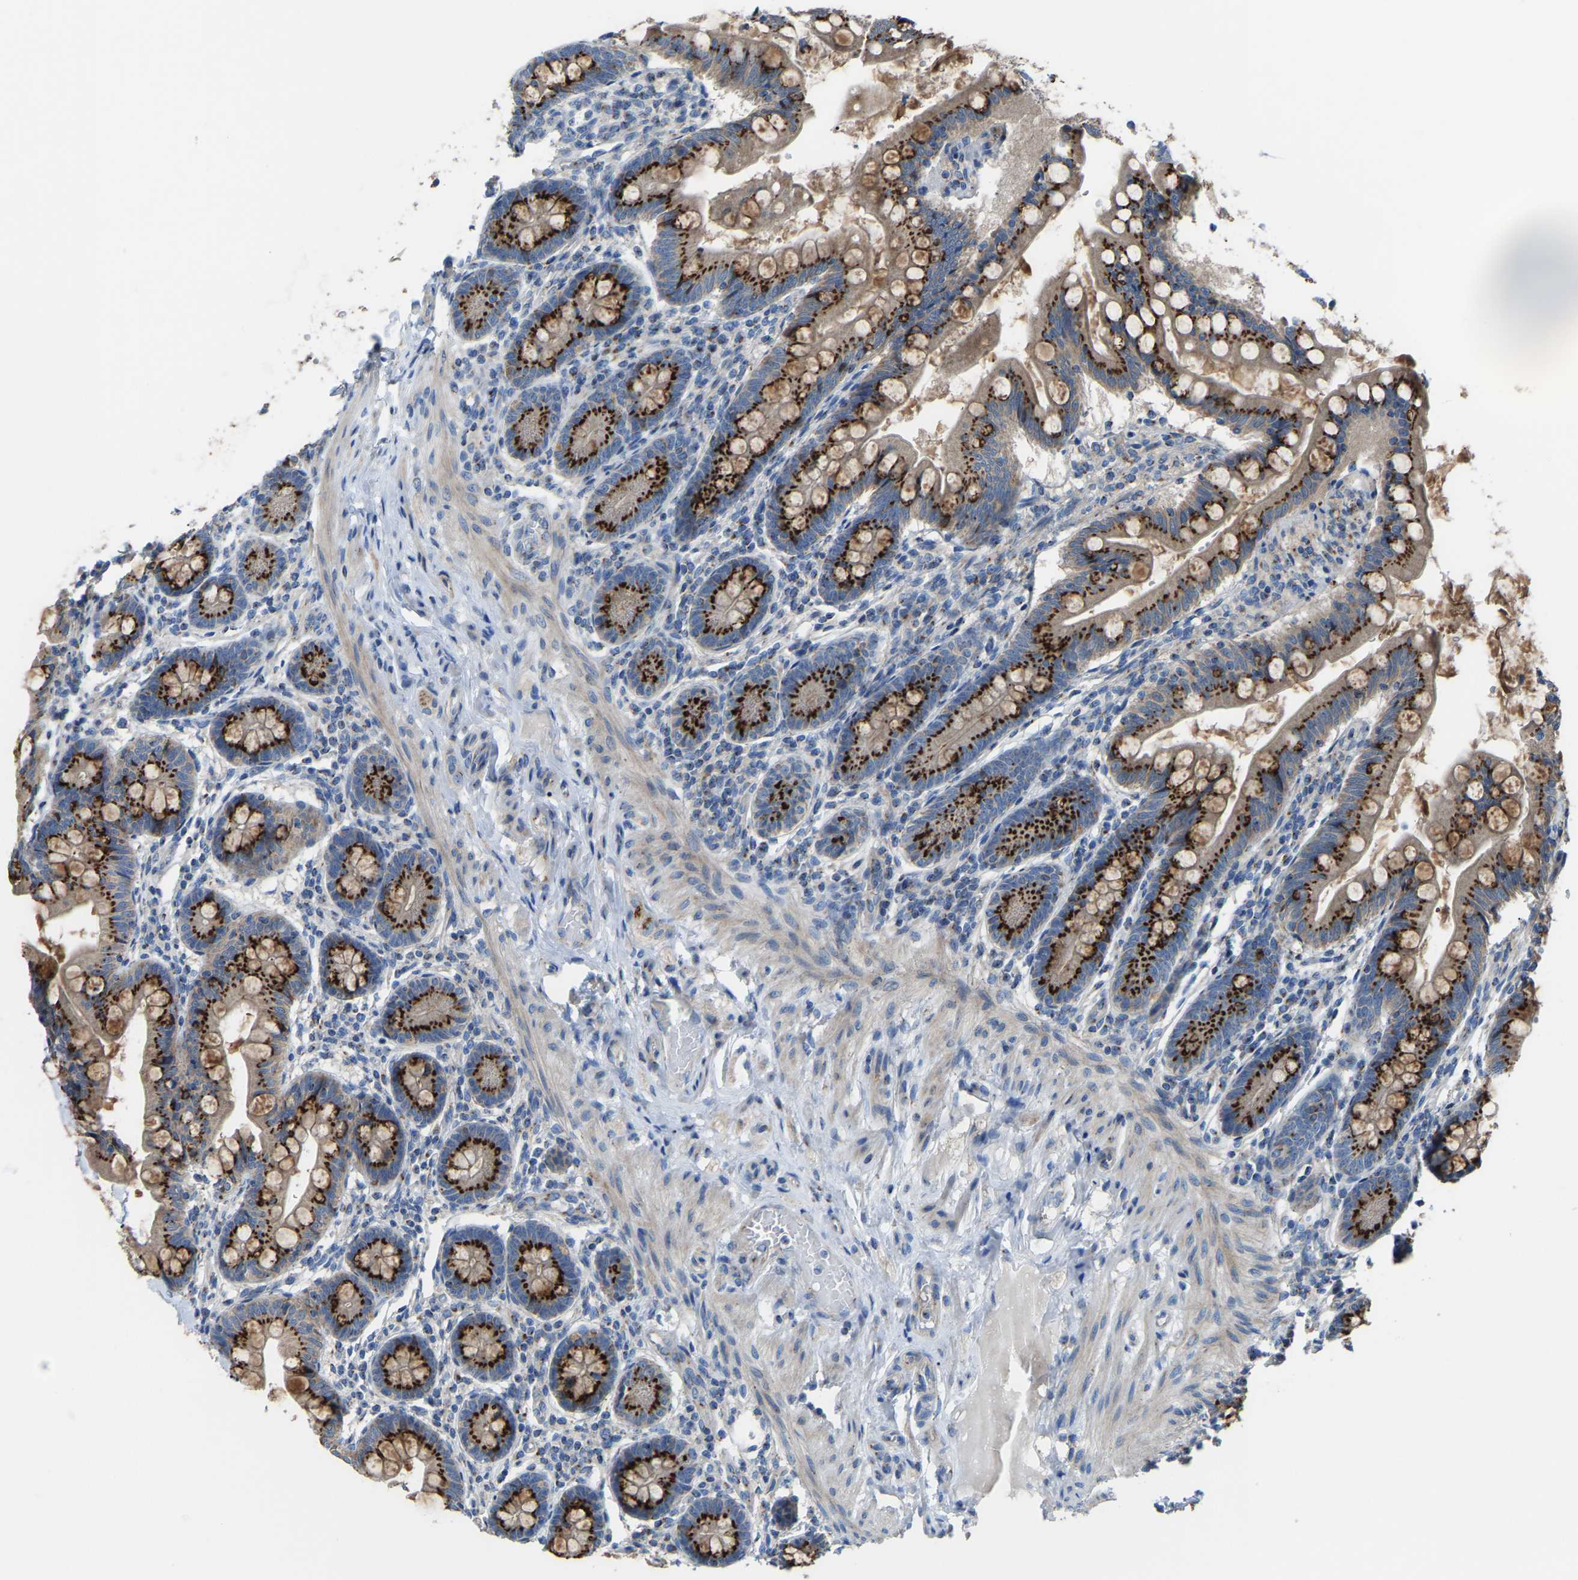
{"staining": {"intensity": "strong", "quantity": ">75%", "location": "cytoplasmic/membranous"}, "tissue": "small intestine", "cell_type": "Glandular cells", "image_type": "normal", "snomed": [{"axis": "morphology", "description": "Normal tissue, NOS"}, {"axis": "topography", "description": "Small intestine"}], "caption": "Strong cytoplasmic/membranous positivity is identified in about >75% of glandular cells in unremarkable small intestine.", "gene": "CANT1", "patient": {"sex": "male", "age": 7}}